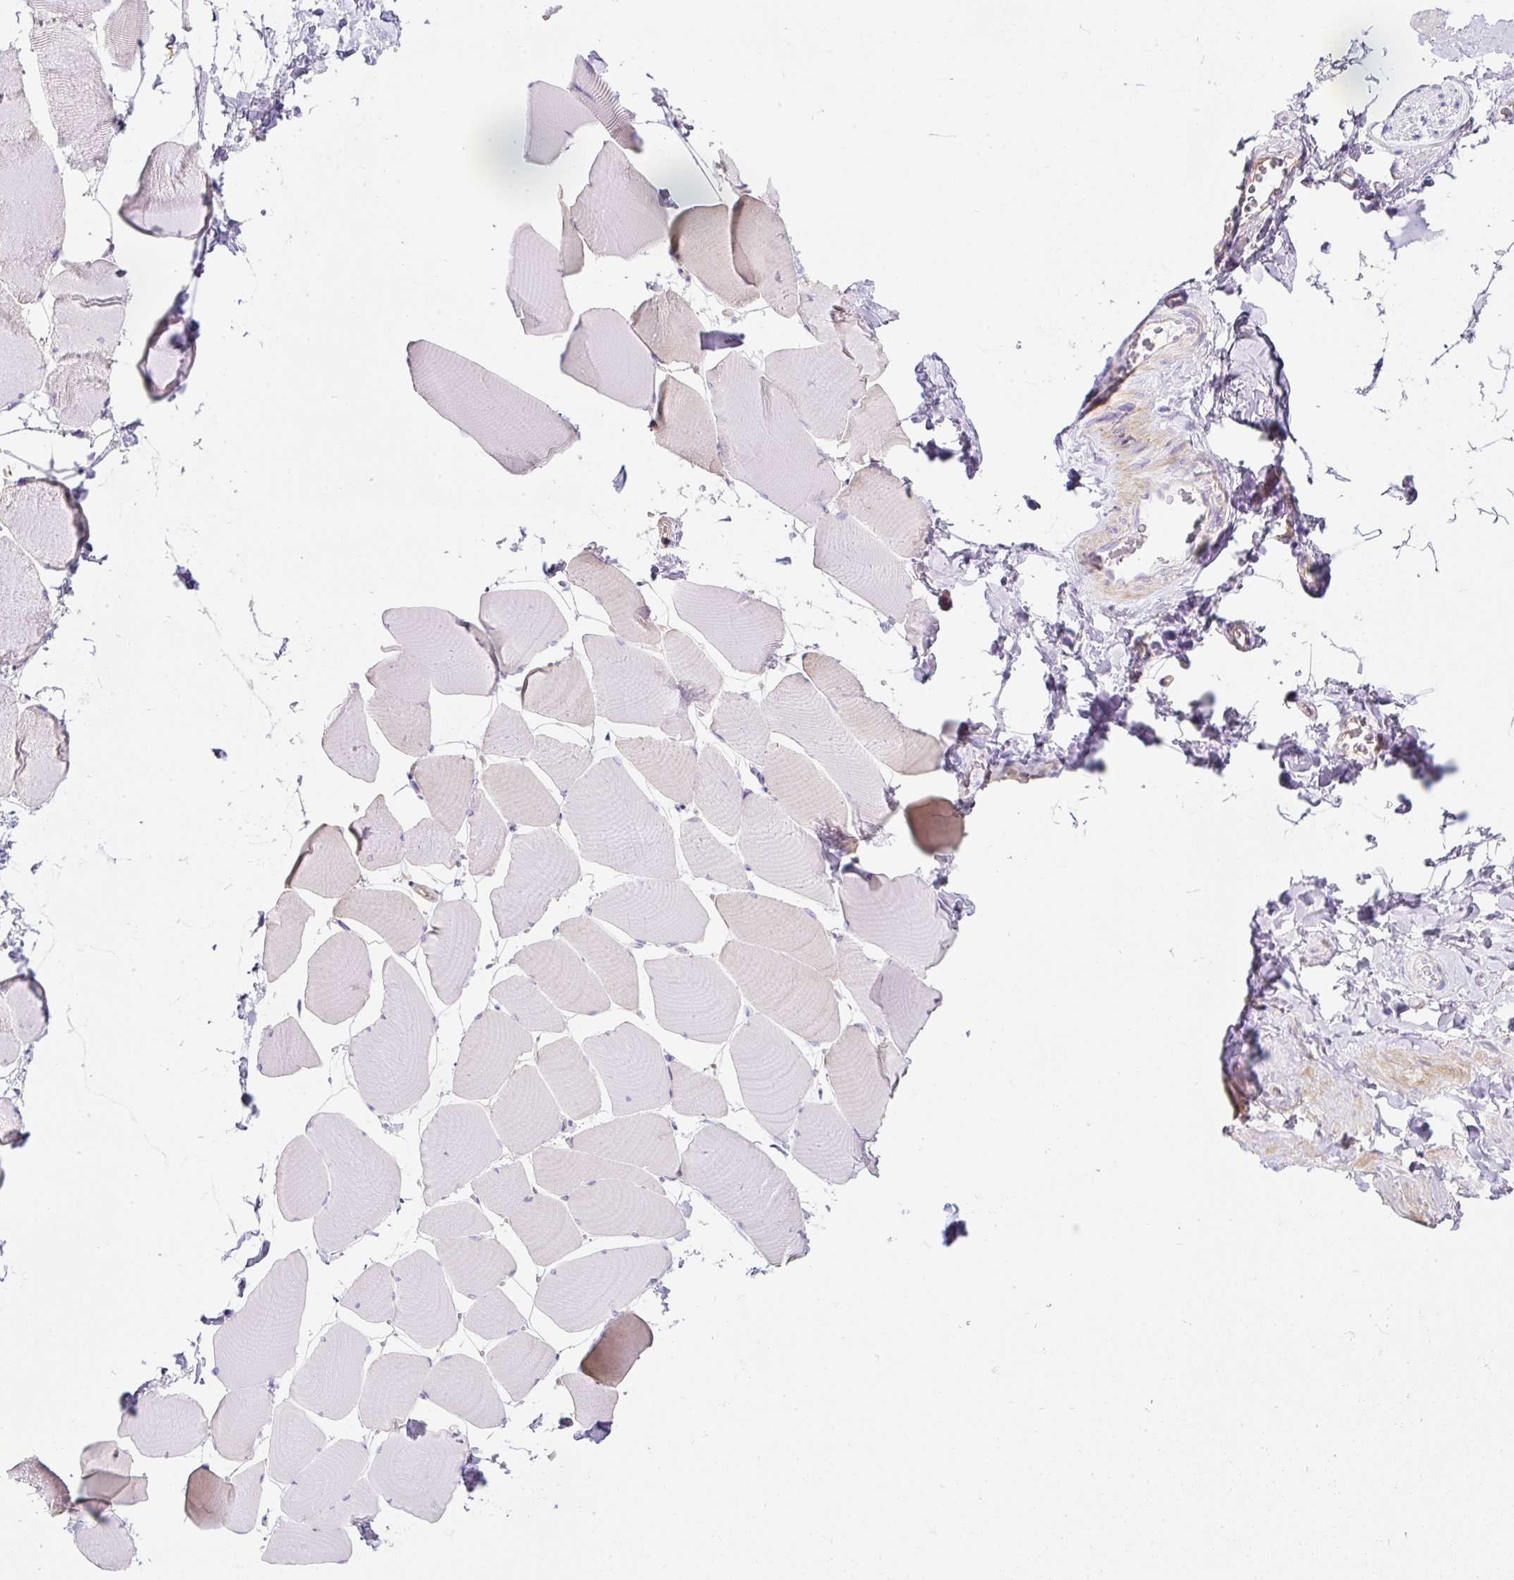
{"staining": {"intensity": "negative", "quantity": "none", "location": "none"}, "tissue": "skeletal muscle", "cell_type": "Myocytes", "image_type": "normal", "snomed": [{"axis": "morphology", "description": "Normal tissue, NOS"}, {"axis": "topography", "description": "Skeletal muscle"}], "caption": "Immunohistochemical staining of unremarkable skeletal muscle reveals no significant staining in myocytes.", "gene": "ERAP2", "patient": {"sex": "male", "age": 25}}